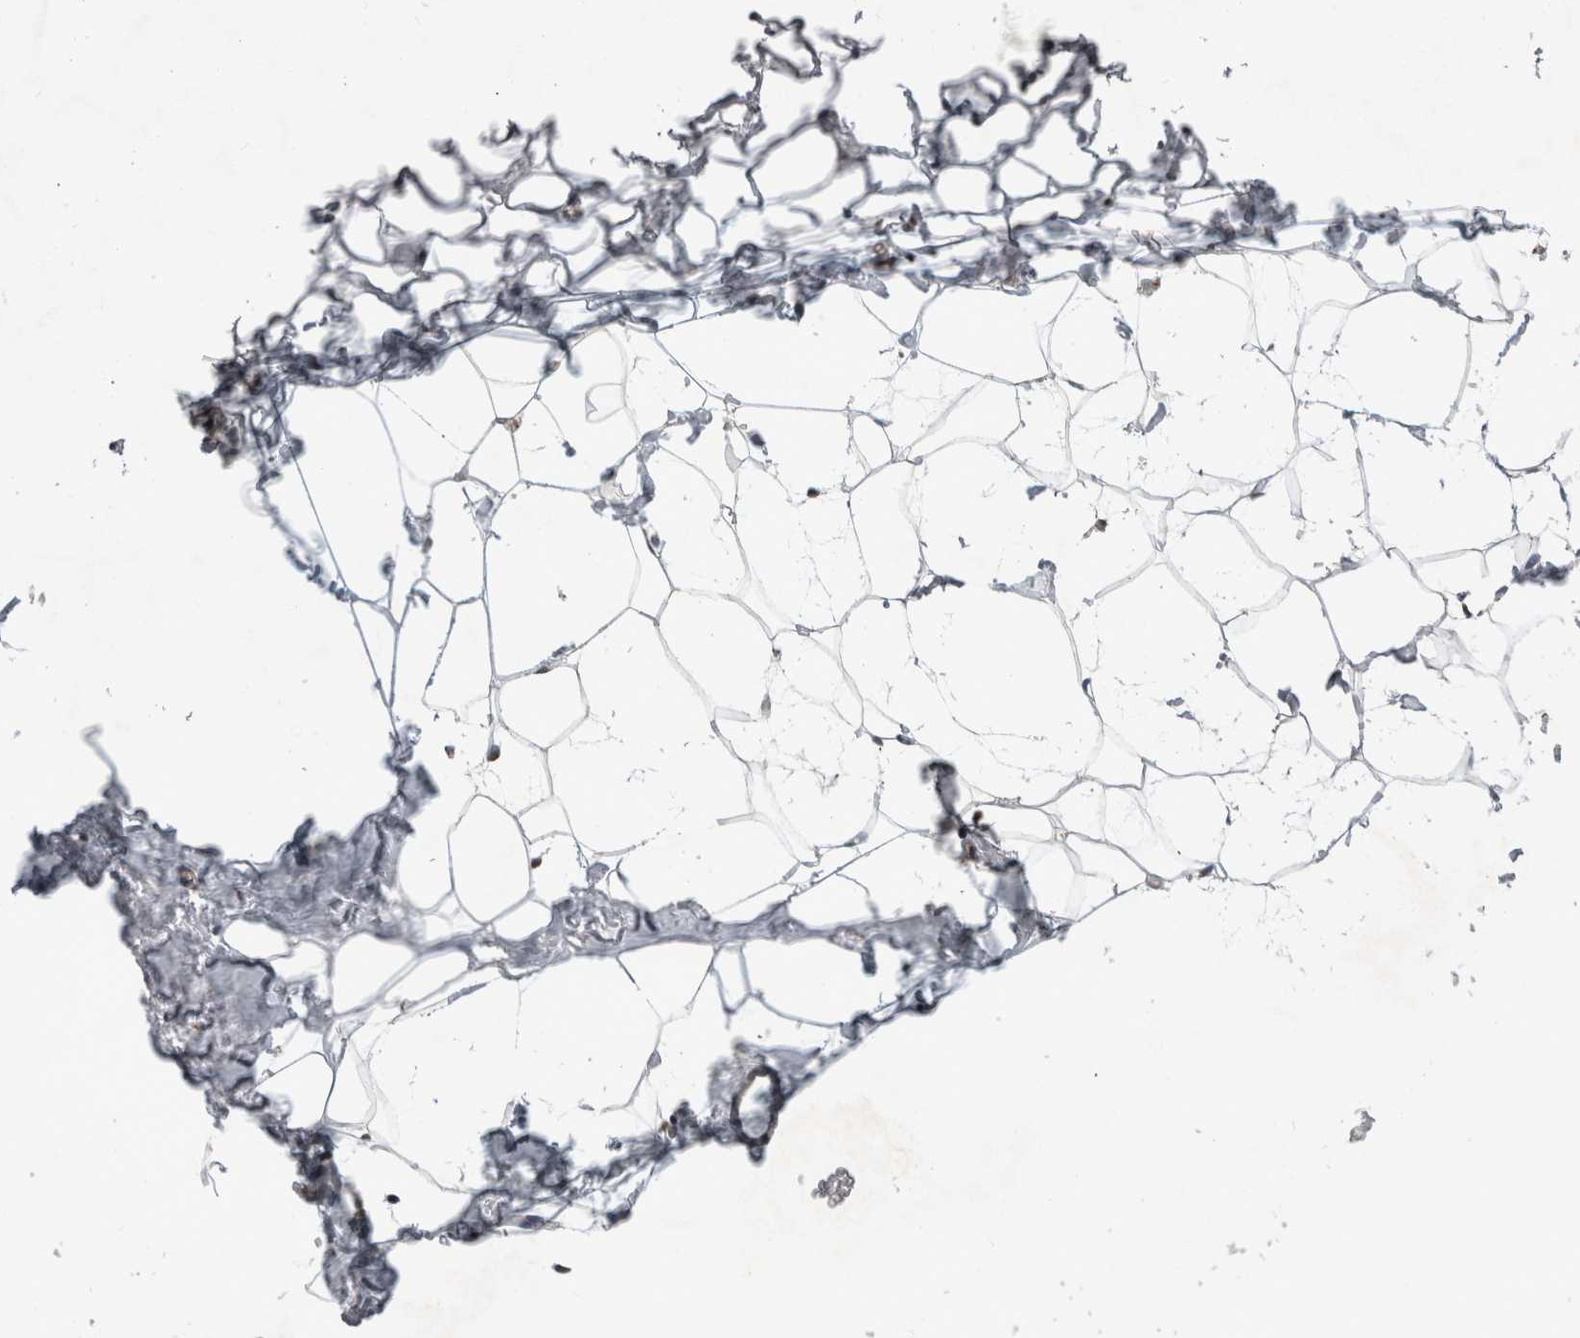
{"staining": {"intensity": "moderate", "quantity": ">75%", "location": "cytoplasmic/membranous"}, "tissue": "adipose tissue", "cell_type": "Adipocytes", "image_type": "normal", "snomed": [{"axis": "morphology", "description": "Normal tissue, NOS"}, {"axis": "morphology", "description": "Fibrosis, NOS"}, {"axis": "topography", "description": "Breast"}, {"axis": "topography", "description": "Adipose tissue"}], "caption": "Immunohistochemistry of normal adipose tissue demonstrates medium levels of moderate cytoplasmic/membranous positivity in about >75% of adipocytes. (DAB IHC, brown staining for protein, blue staining for nuclei).", "gene": "KCNIP1", "patient": {"sex": "female", "age": 39}}